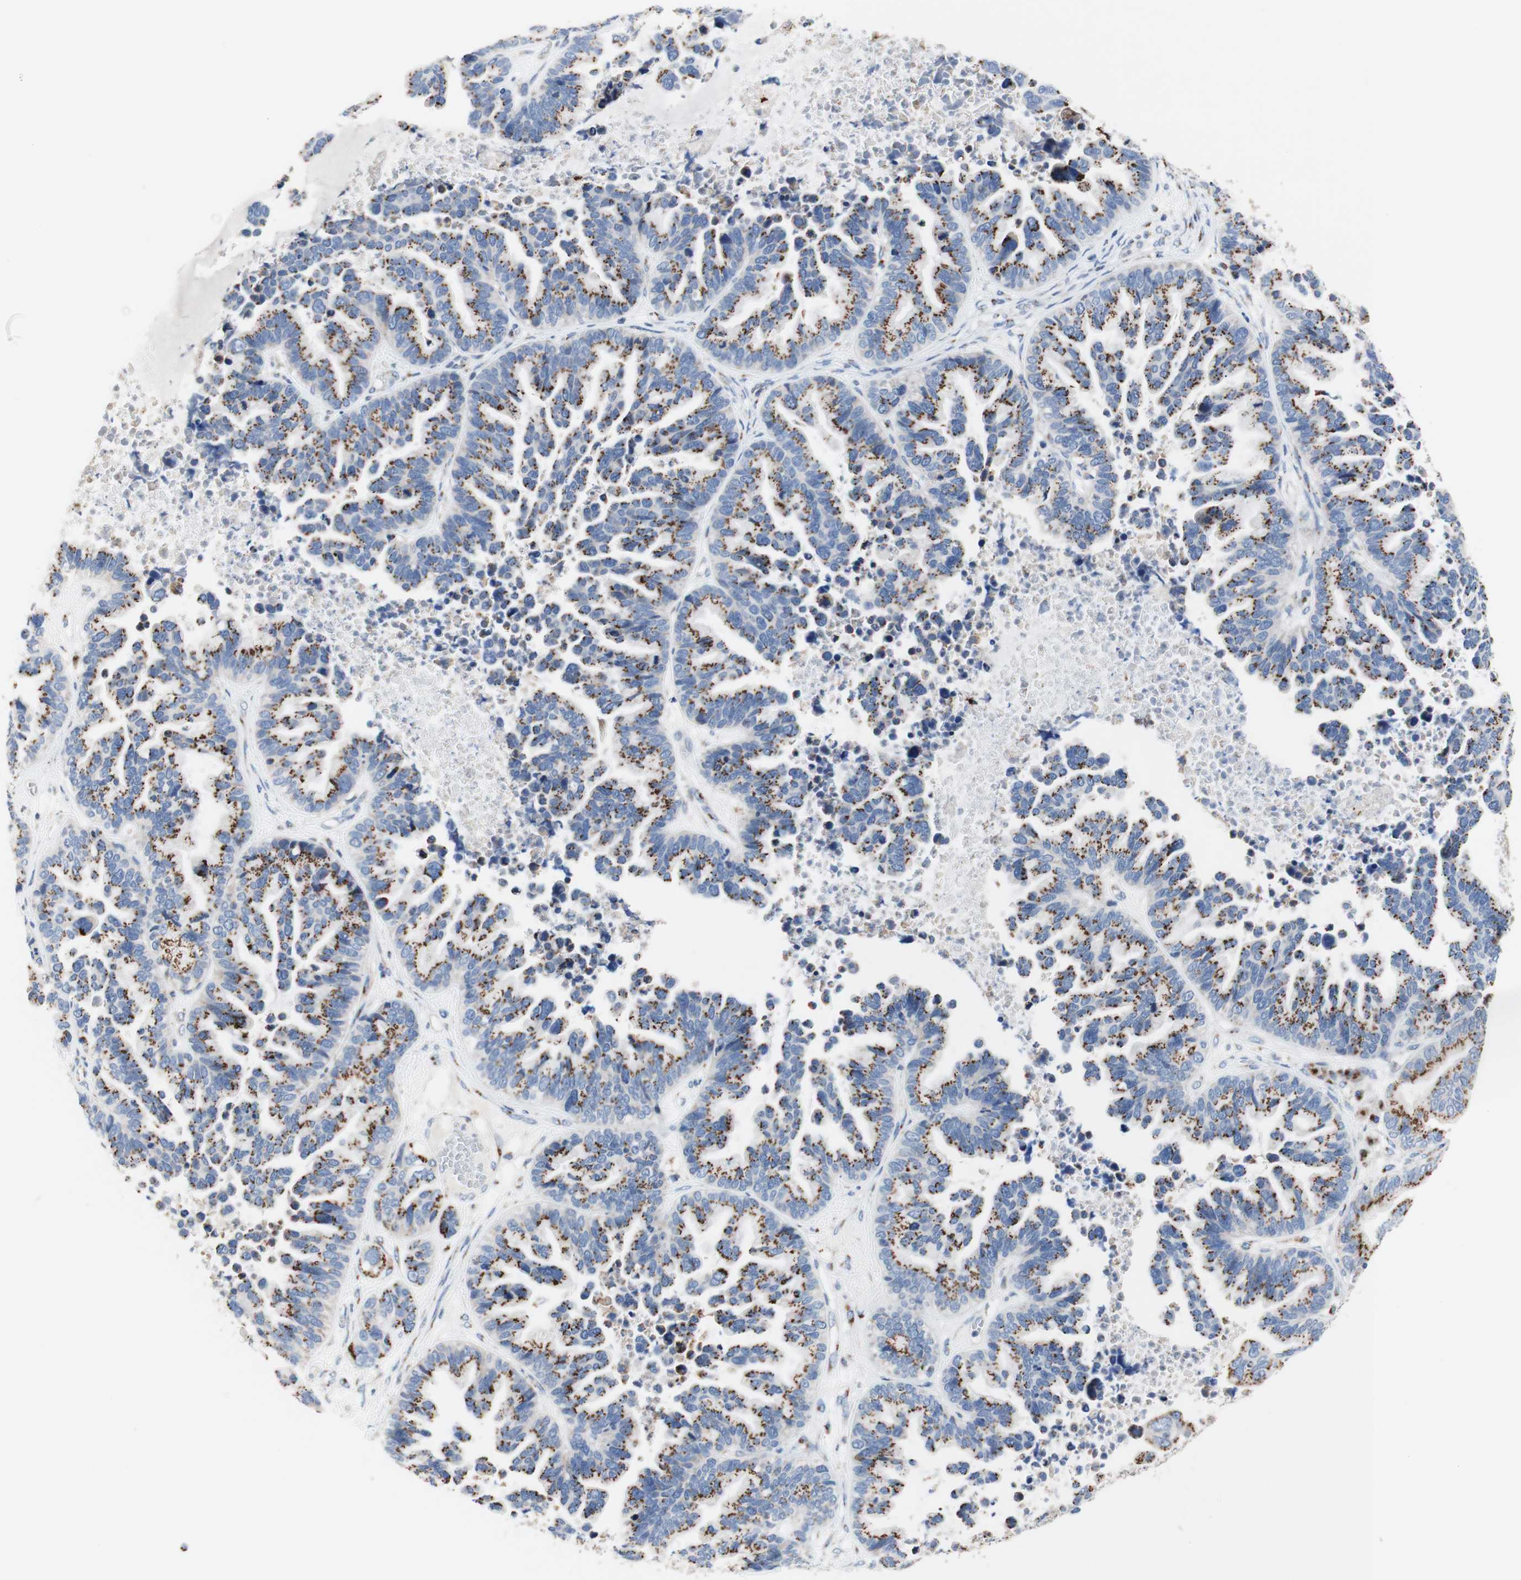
{"staining": {"intensity": "moderate", "quantity": ">75%", "location": "cytoplasmic/membranous"}, "tissue": "ovarian cancer", "cell_type": "Tumor cells", "image_type": "cancer", "snomed": [{"axis": "morphology", "description": "Cystadenocarcinoma, serous, NOS"}, {"axis": "topography", "description": "Ovary"}], "caption": "A medium amount of moderate cytoplasmic/membranous expression is identified in approximately >75% of tumor cells in ovarian serous cystadenocarcinoma tissue.", "gene": "GALNT2", "patient": {"sex": "female", "age": 56}}